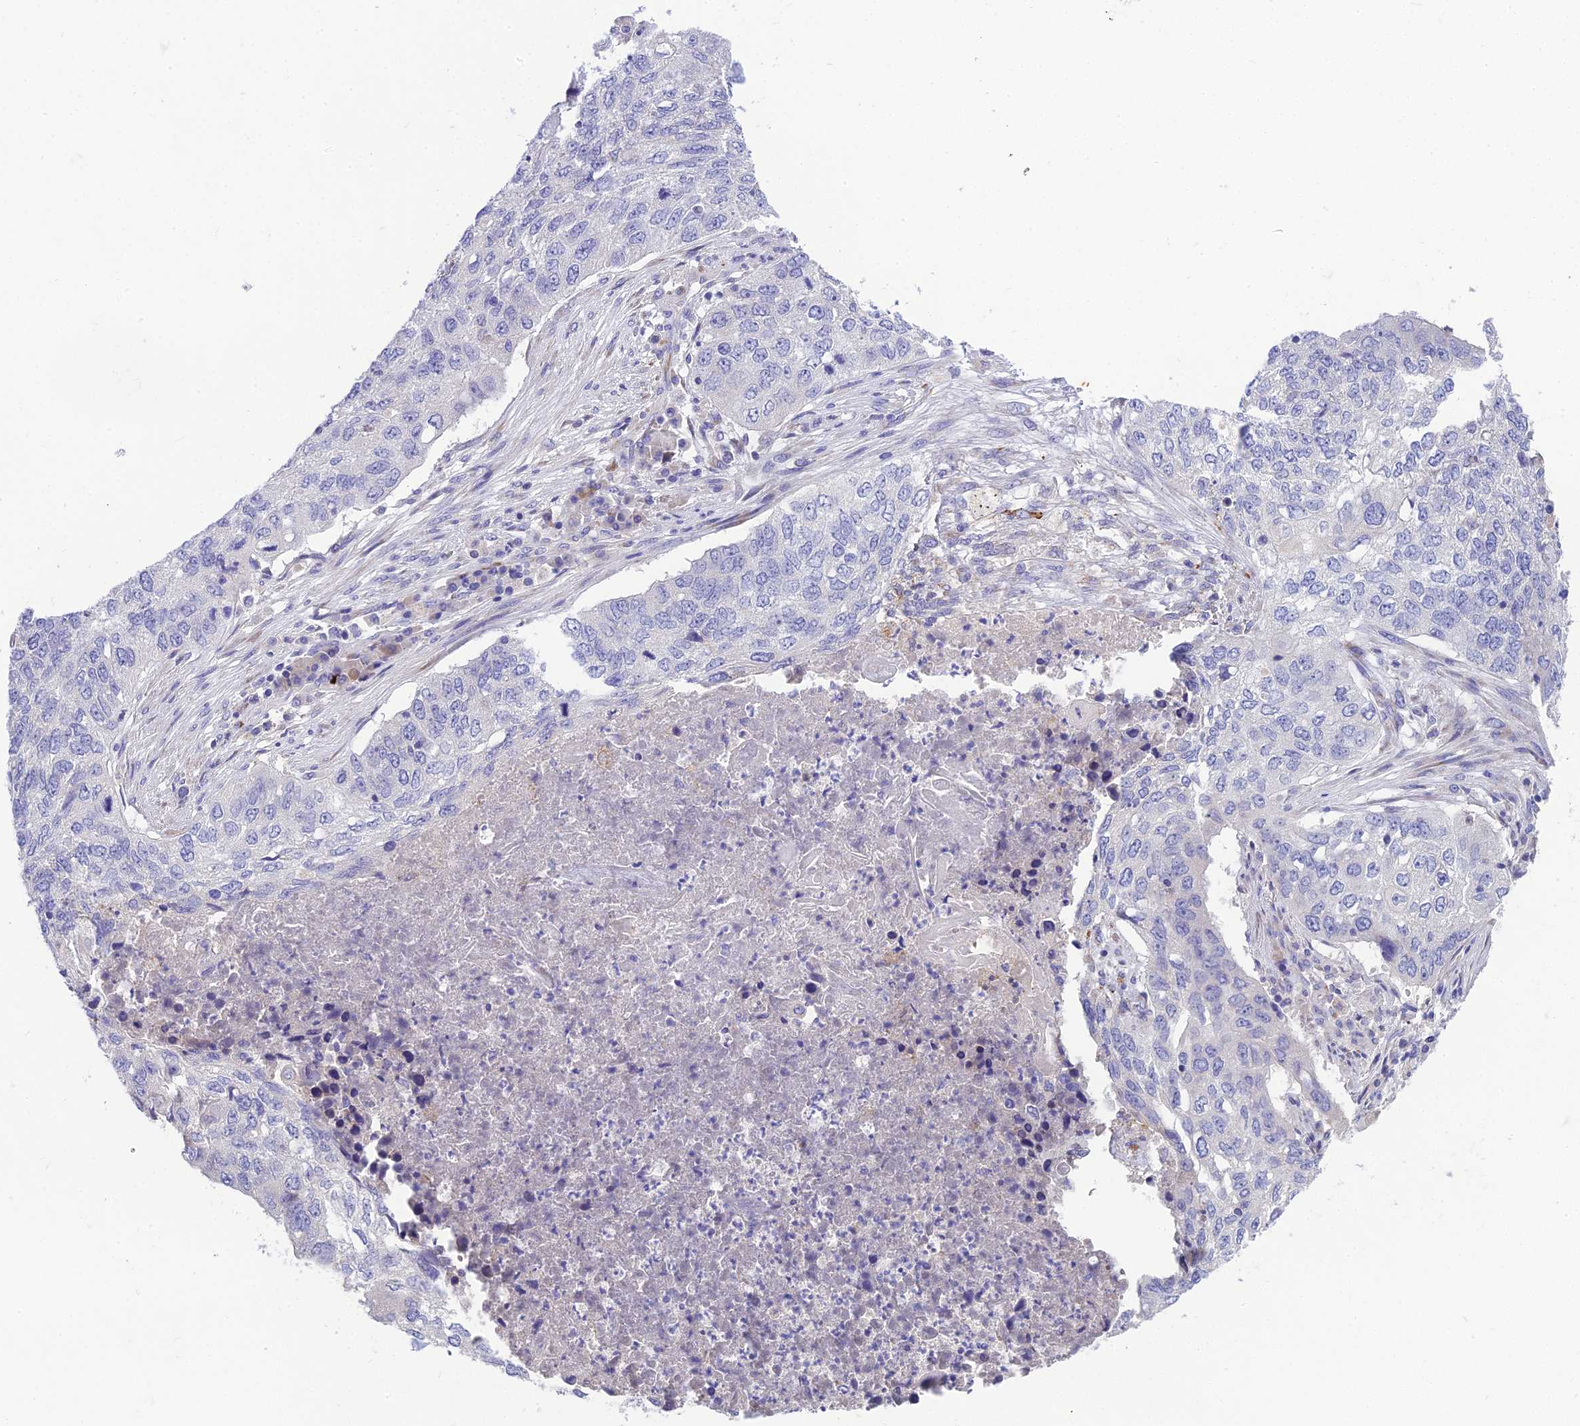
{"staining": {"intensity": "negative", "quantity": "none", "location": "none"}, "tissue": "lung cancer", "cell_type": "Tumor cells", "image_type": "cancer", "snomed": [{"axis": "morphology", "description": "Squamous cell carcinoma, NOS"}, {"axis": "topography", "description": "Lung"}], "caption": "Human lung squamous cell carcinoma stained for a protein using immunohistochemistry (IHC) demonstrates no staining in tumor cells.", "gene": "KIAA0408", "patient": {"sex": "female", "age": 63}}